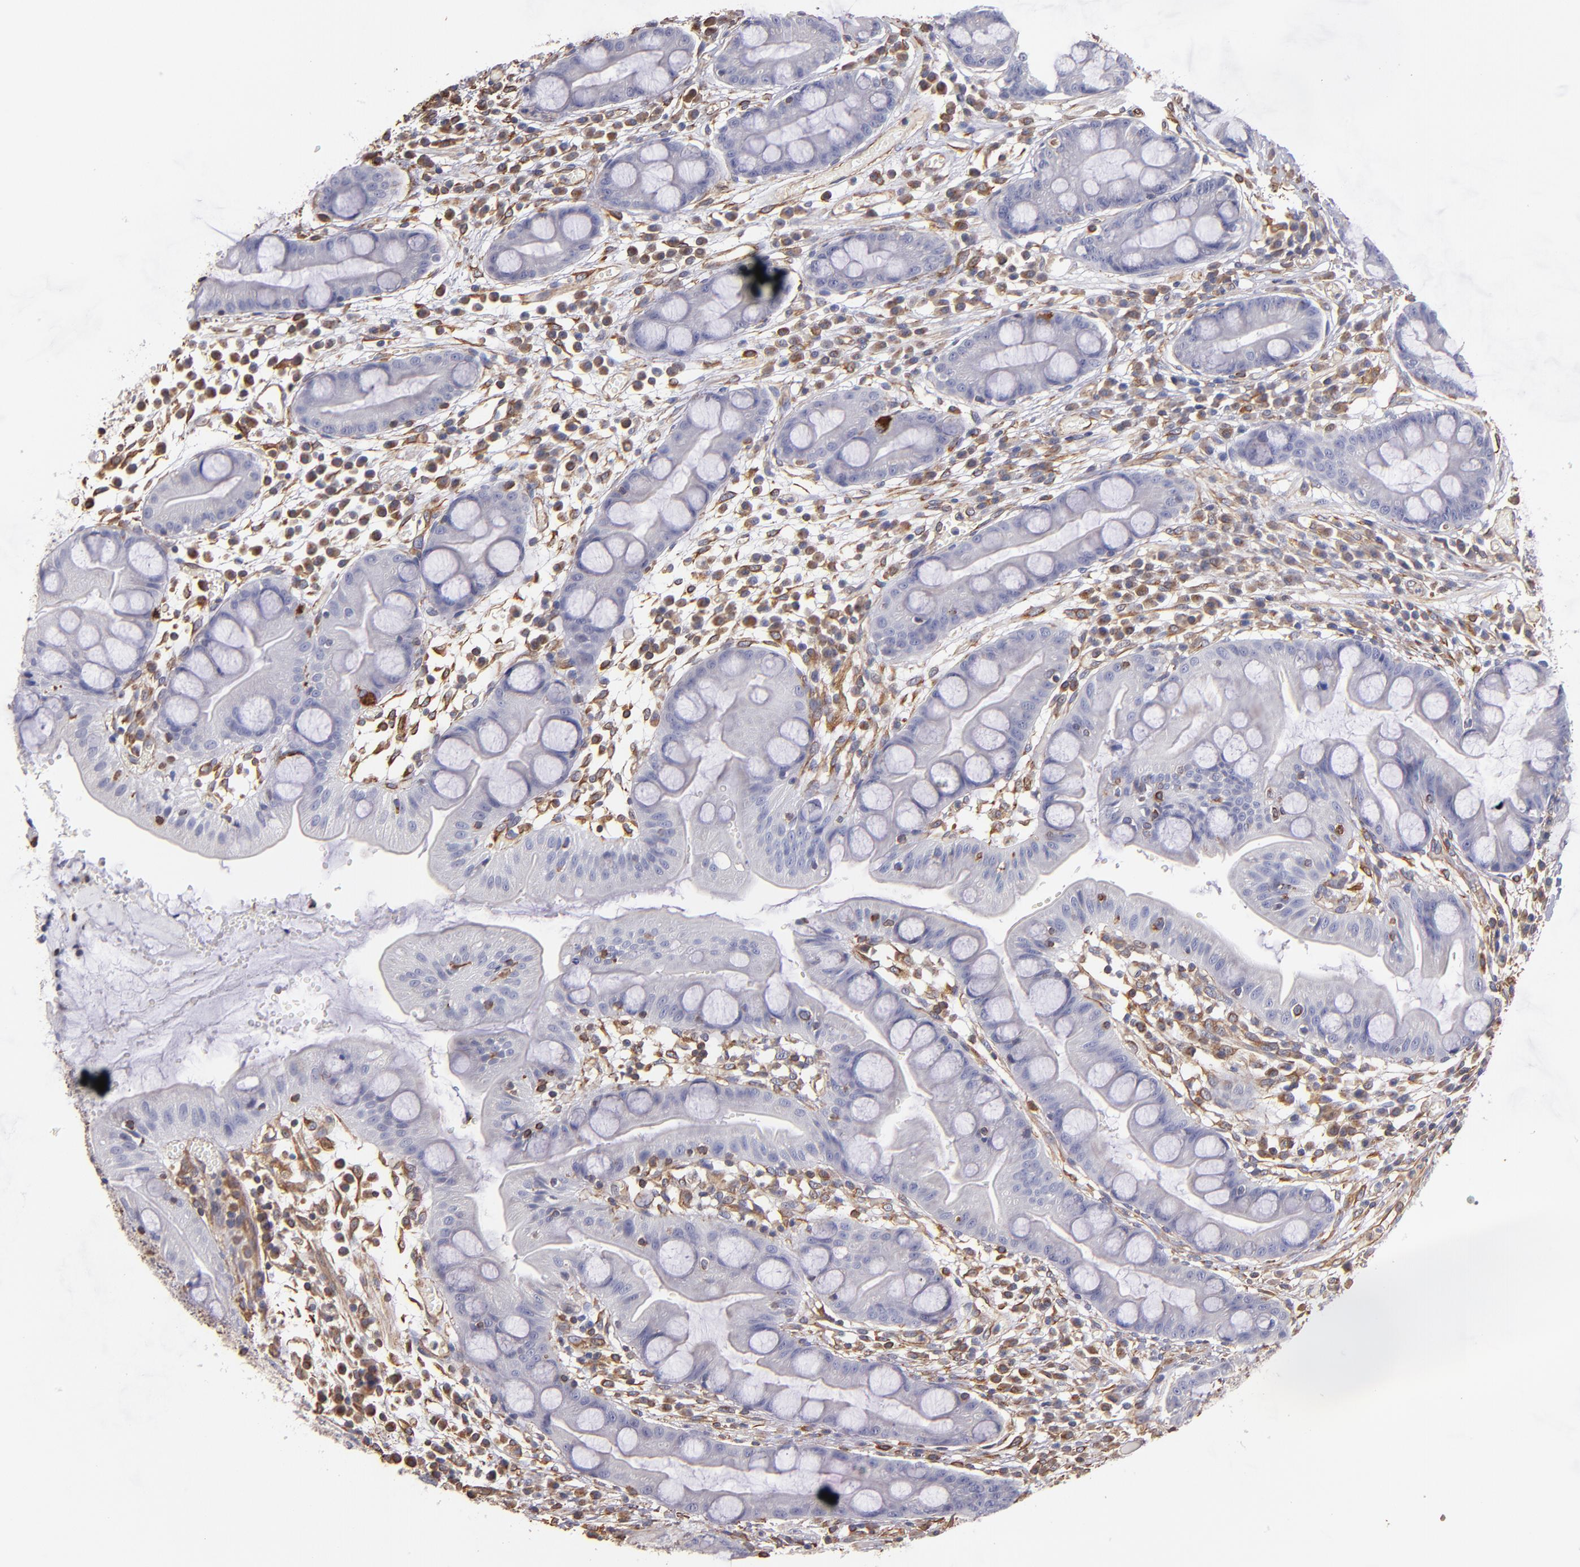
{"staining": {"intensity": "negative", "quantity": "none", "location": "none"}, "tissue": "stomach", "cell_type": "Glandular cells", "image_type": "normal", "snomed": [{"axis": "morphology", "description": "Normal tissue, NOS"}, {"axis": "morphology", "description": "Inflammation, NOS"}, {"axis": "topography", "description": "Stomach, lower"}], "caption": "Glandular cells are negative for brown protein staining in benign stomach. (DAB (3,3'-diaminobenzidine) IHC, high magnification).", "gene": "ABCC1", "patient": {"sex": "male", "age": 59}}